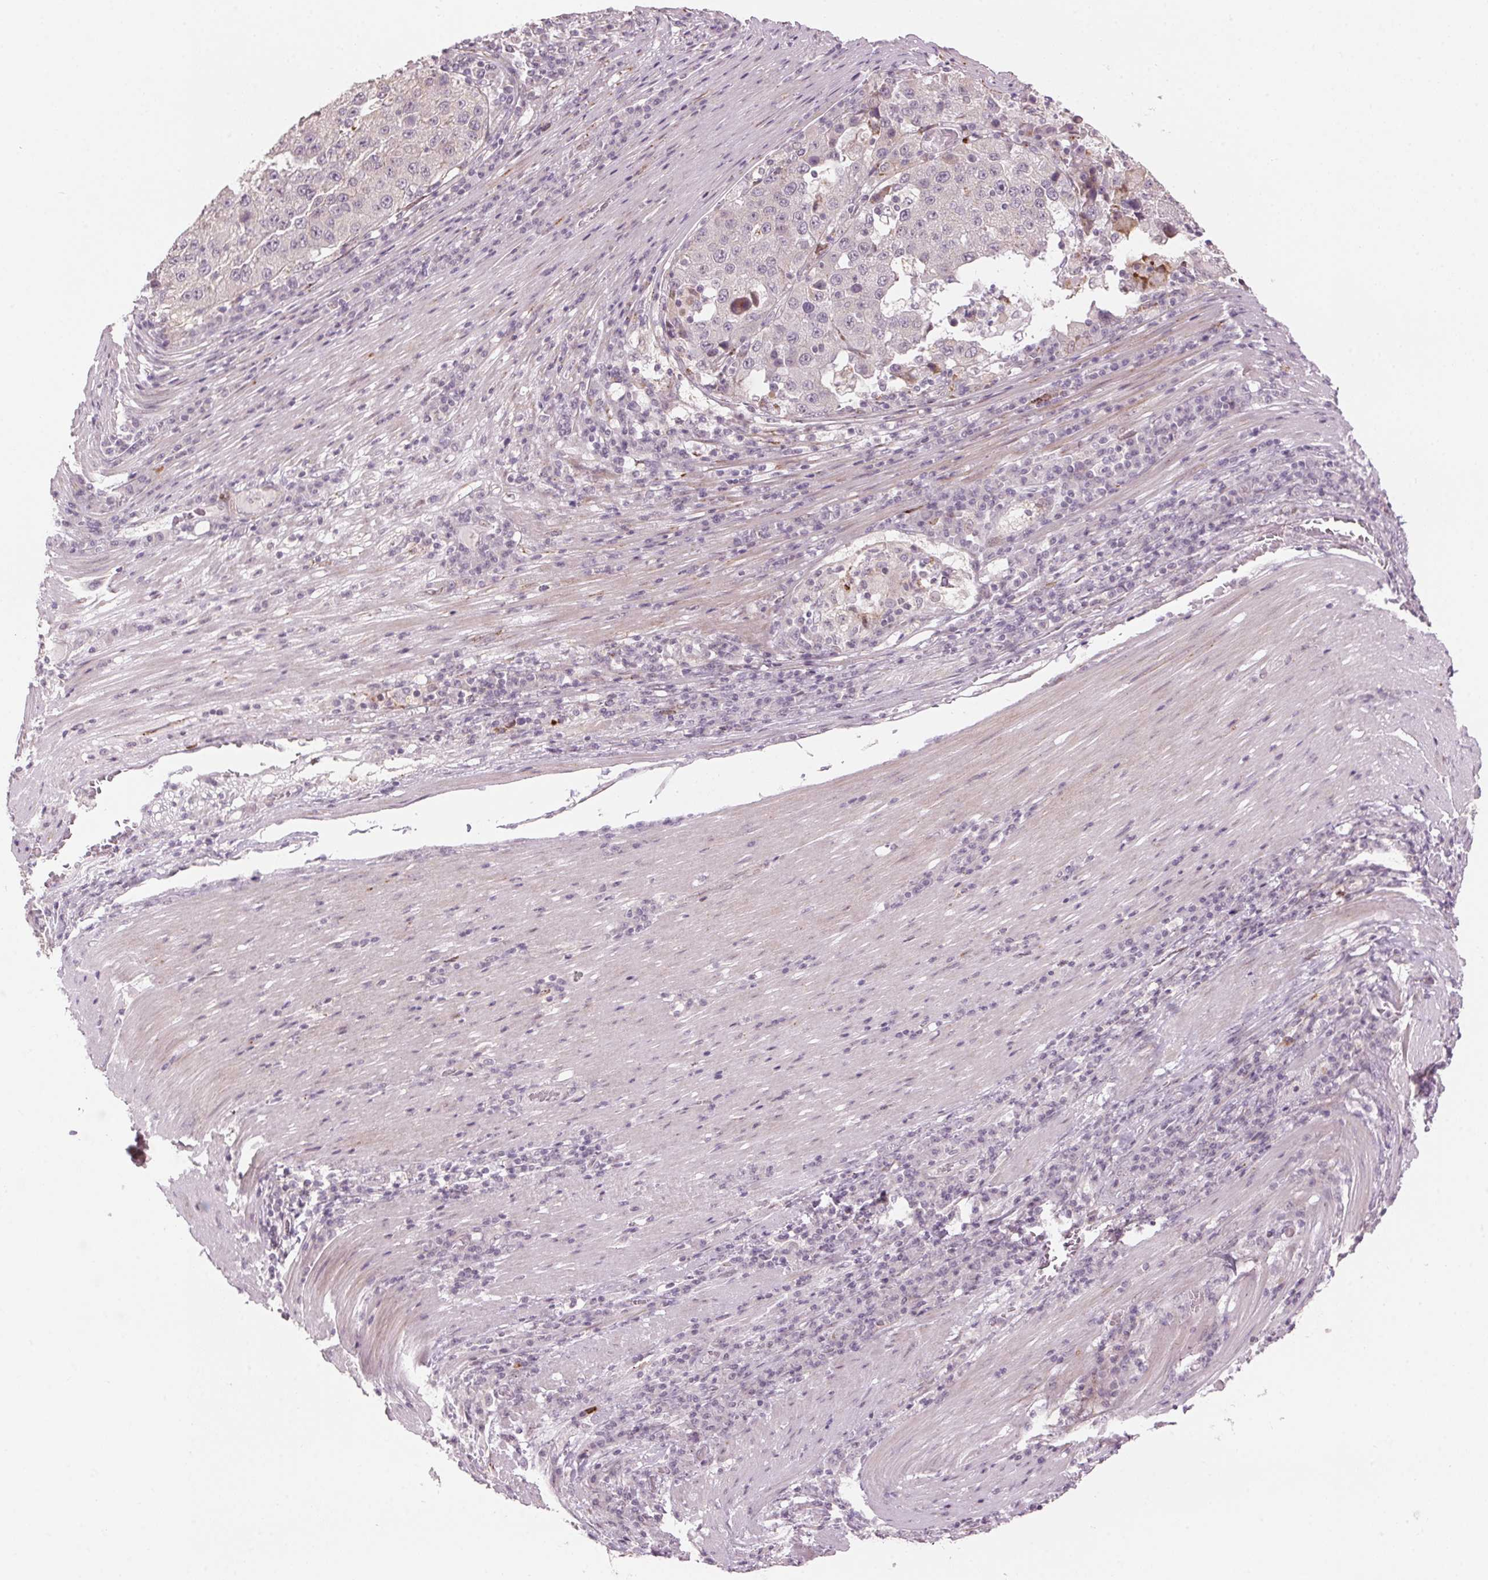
{"staining": {"intensity": "moderate", "quantity": "<25%", "location": "cytoplasmic/membranous"}, "tissue": "stomach cancer", "cell_type": "Tumor cells", "image_type": "cancer", "snomed": [{"axis": "morphology", "description": "Adenocarcinoma, NOS"}, {"axis": "topography", "description": "Stomach"}], "caption": "Adenocarcinoma (stomach) stained for a protein (brown) exhibits moderate cytoplasmic/membranous positive staining in approximately <25% of tumor cells.", "gene": "TMED6", "patient": {"sex": "male", "age": 71}}